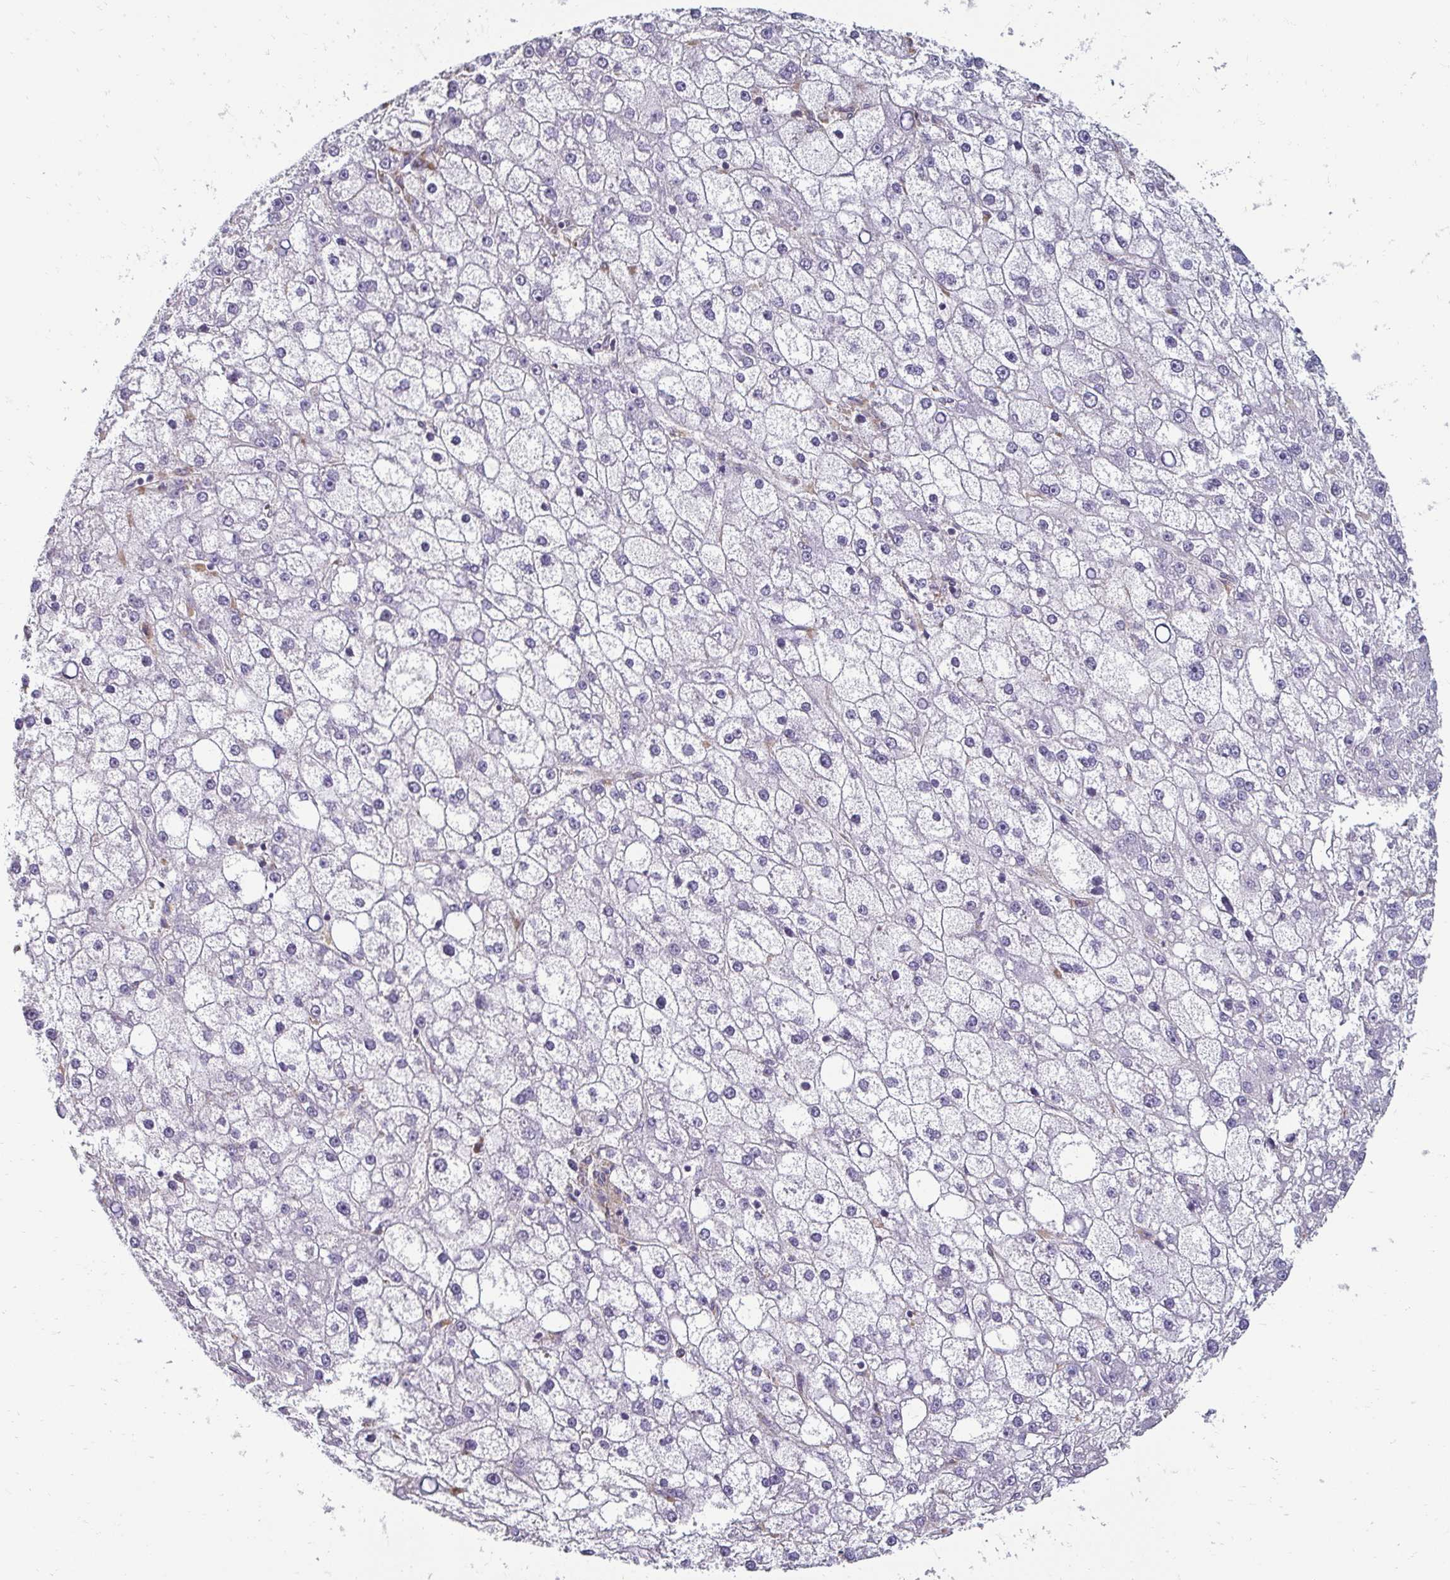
{"staining": {"intensity": "negative", "quantity": "none", "location": "none"}, "tissue": "liver cancer", "cell_type": "Tumor cells", "image_type": "cancer", "snomed": [{"axis": "morphology", "description": "Carcinoma, Hepatocellular, NOS"}, {"axis": "topography", "description": "Liver"}], "caption": "There is no significant staining in tumor cells of liver cancer. (DAB (3,3'-diaminobenzidine) immunohistochemistry (IHC) with hematoxylin counter stain).", "gene": "PDE2A", "patient": {"sex": "male", "age": 67}}